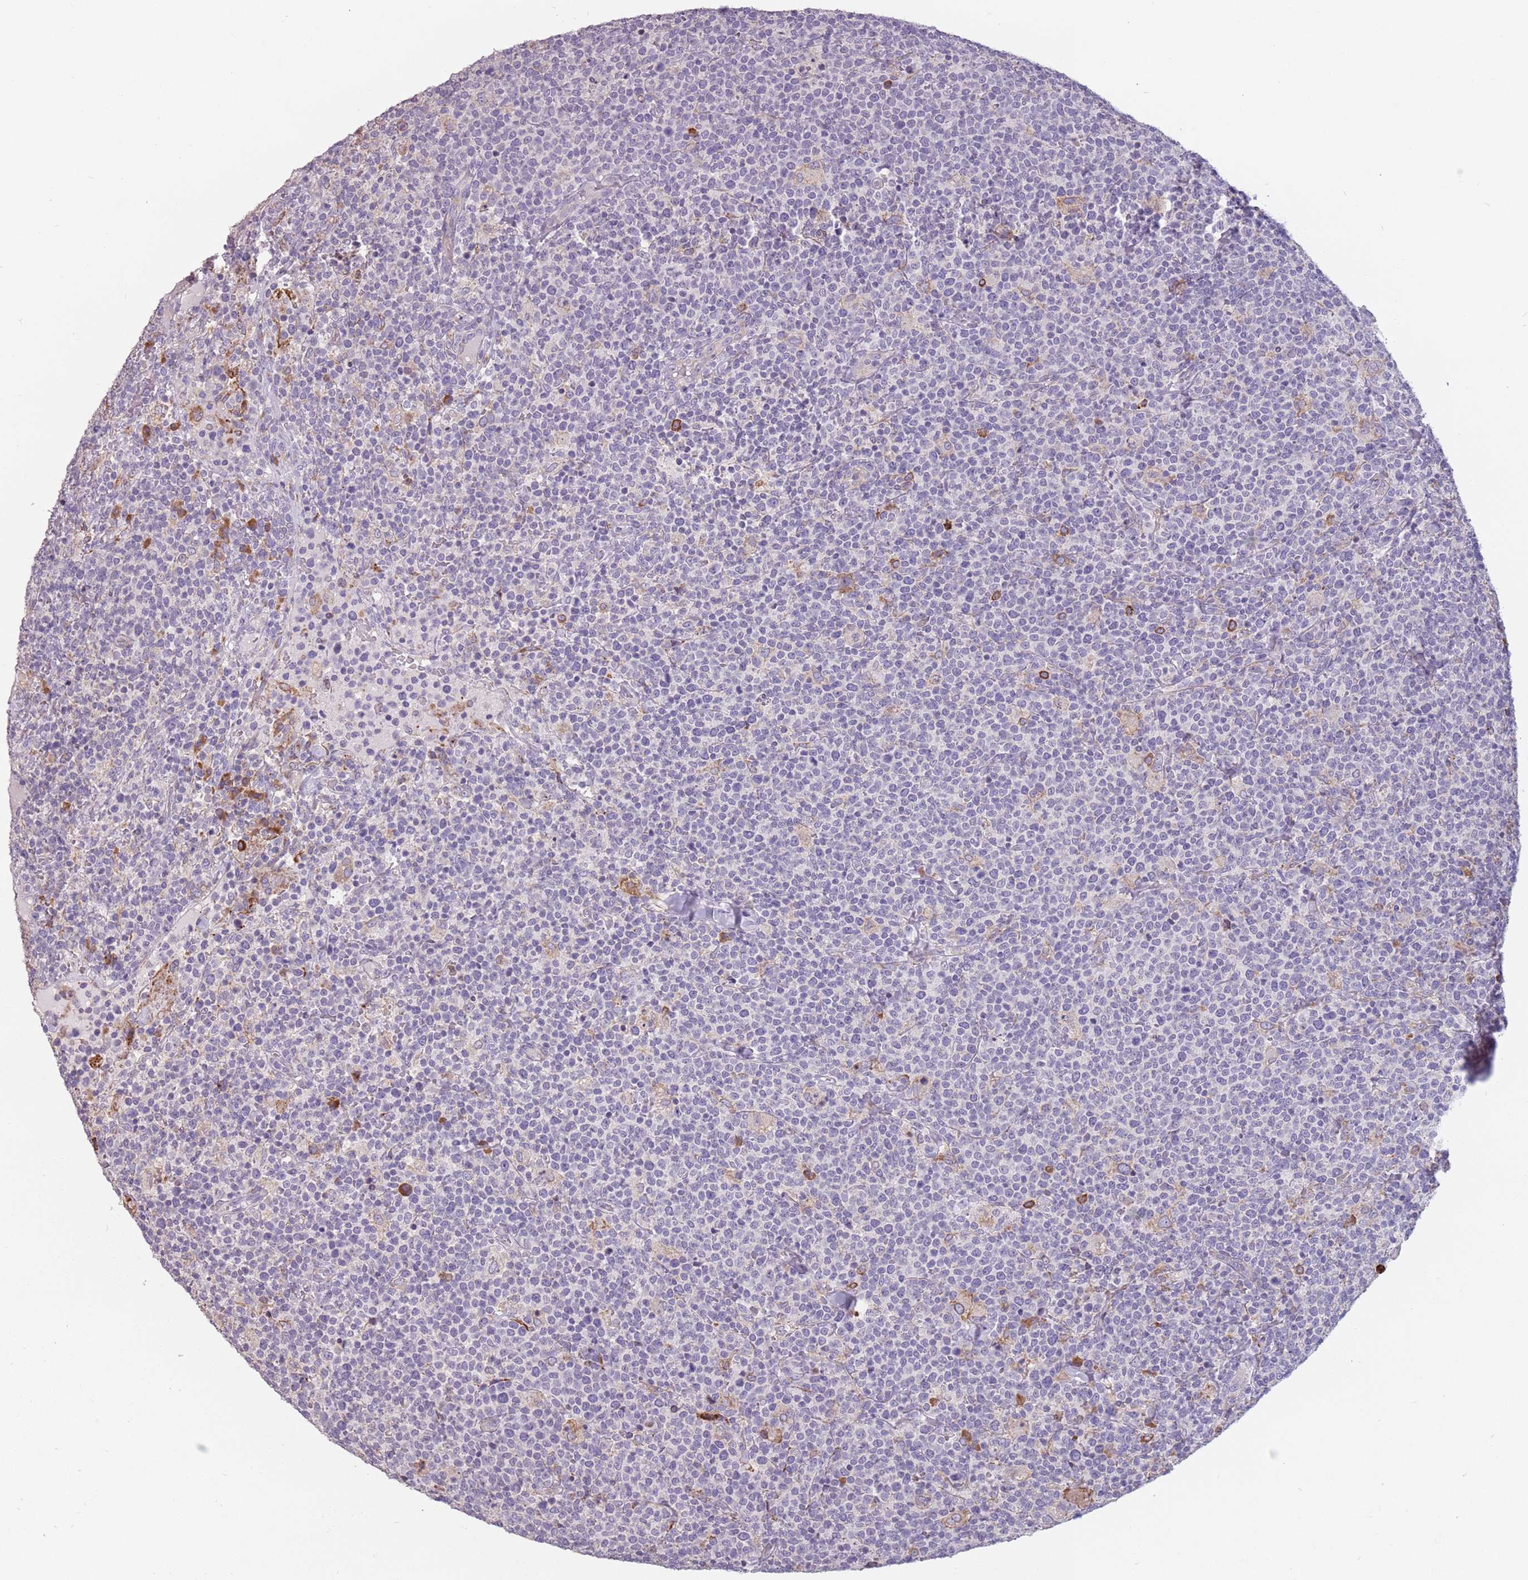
{"staining": {"intensity": "negative", "quantity": "none", "location": "none"}, "tissue": "lymphoma", "cell_type": "Tumor cells", "image_type": "cancer", "snomed": [{"axis": "morphology", "description": "Malignant lymphoma, non-Hodgkin's type, High grade"}, {"axis": "topography", "description": "Lymph node"}], "caption": "Immunohistochemistry (IHC) image of lymphoma stained for a protein (brown), which demonstrates no expression in tumor cells.", "gene": "RPS9", "patient": {"sex": "male", "age": 61}}